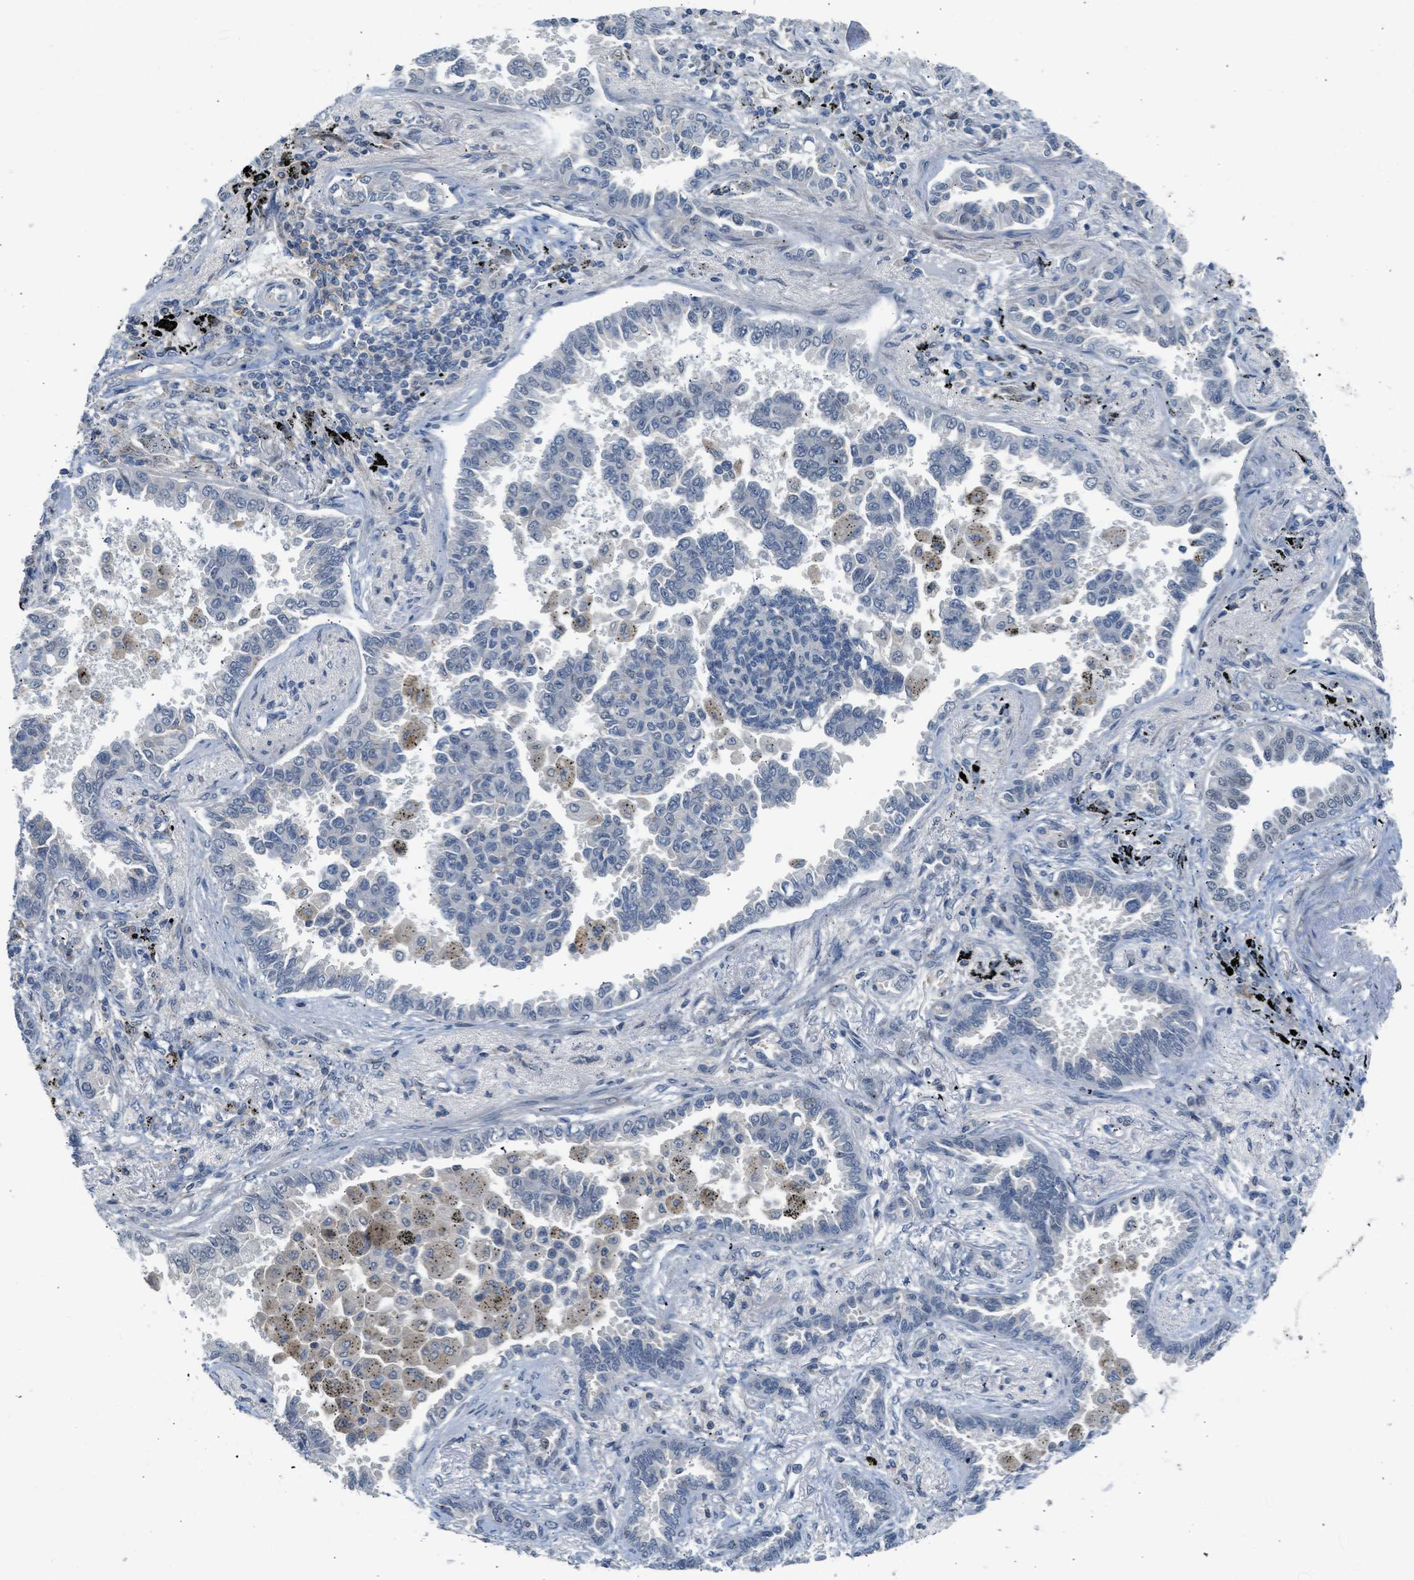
{"staining": {"intensity": "negative", "quantity": "none", "location": "none"}, "tissue": "lung cancer", "cell_type": "Tumor cells", "image_type": "cancer", "snomed": [{"axis": "morphology", "description": "Normal tissue, NOS"}, {"axis": "morphology", "description": "Adenocarcinoma, NOS"}, {"axis": "topography", "description": "Lung"}], "caption": "A histopathology image of human lung cancer is negative for staining in tumor cells. The staining was performed using DAB to visualize the protein expression in brown, while the nuclei were stained in blue with hematoxylin (Magnification: 20x).", "gene": "TTBK2", "patient": {"sex": "male", "age": 59}}